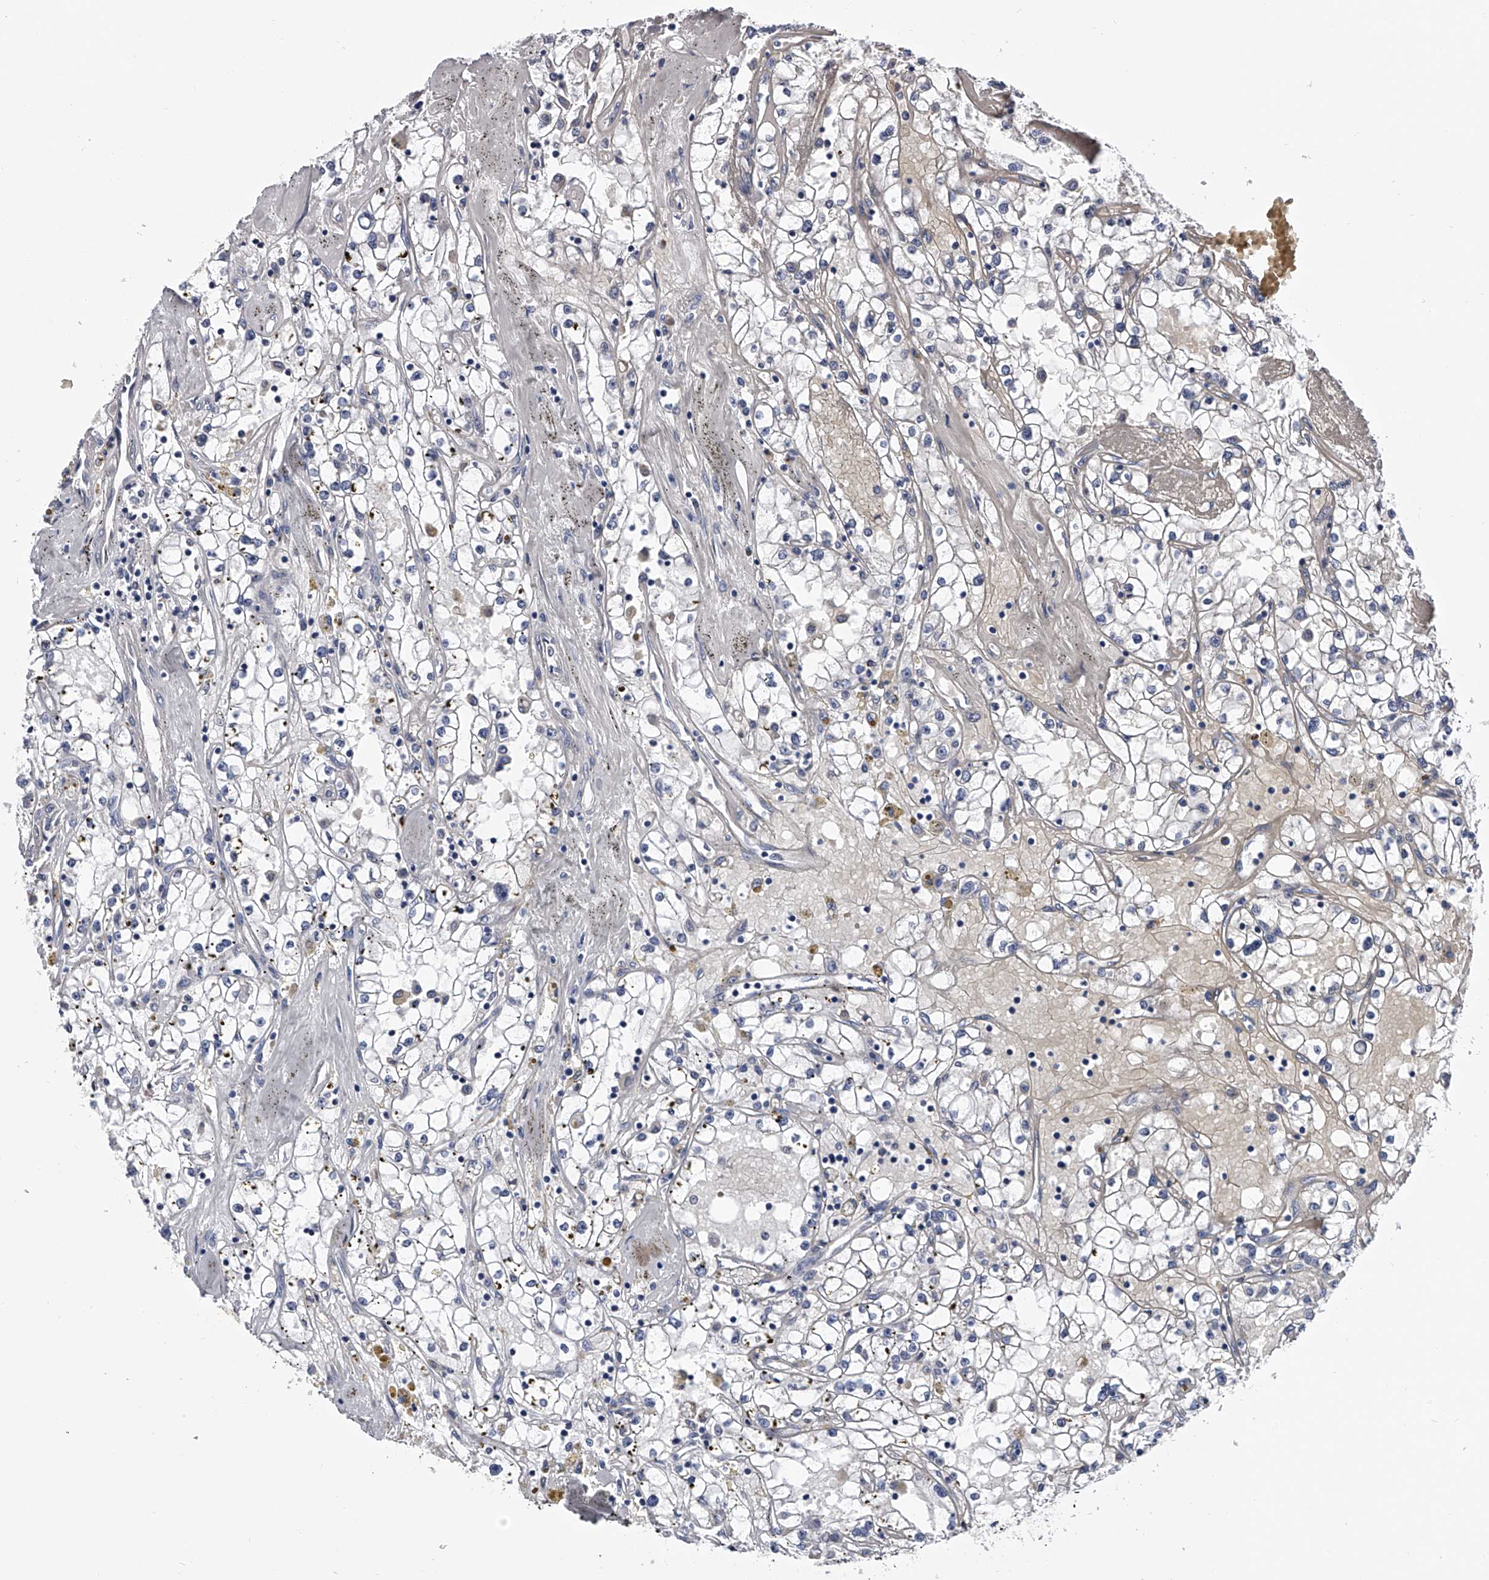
{"staining": {"intensity": "negative", "quantity": "none", "location": "none"}, "tissue": "renal cancer", "cell_type": "Tumor cells", "image_type": "cancer", "snomed": [{"axis": "morphology", "description": "Adenocarcinoma, NOS"}, {"axis": "topography", "description": "Kidney"}], "caption": "A micrograph of renal adenocarcinoma stained for a protein reveals no brown staining in tumor cells.", "gene": "EFCAB7", "patient": {"sex": "male", "age": 56}}